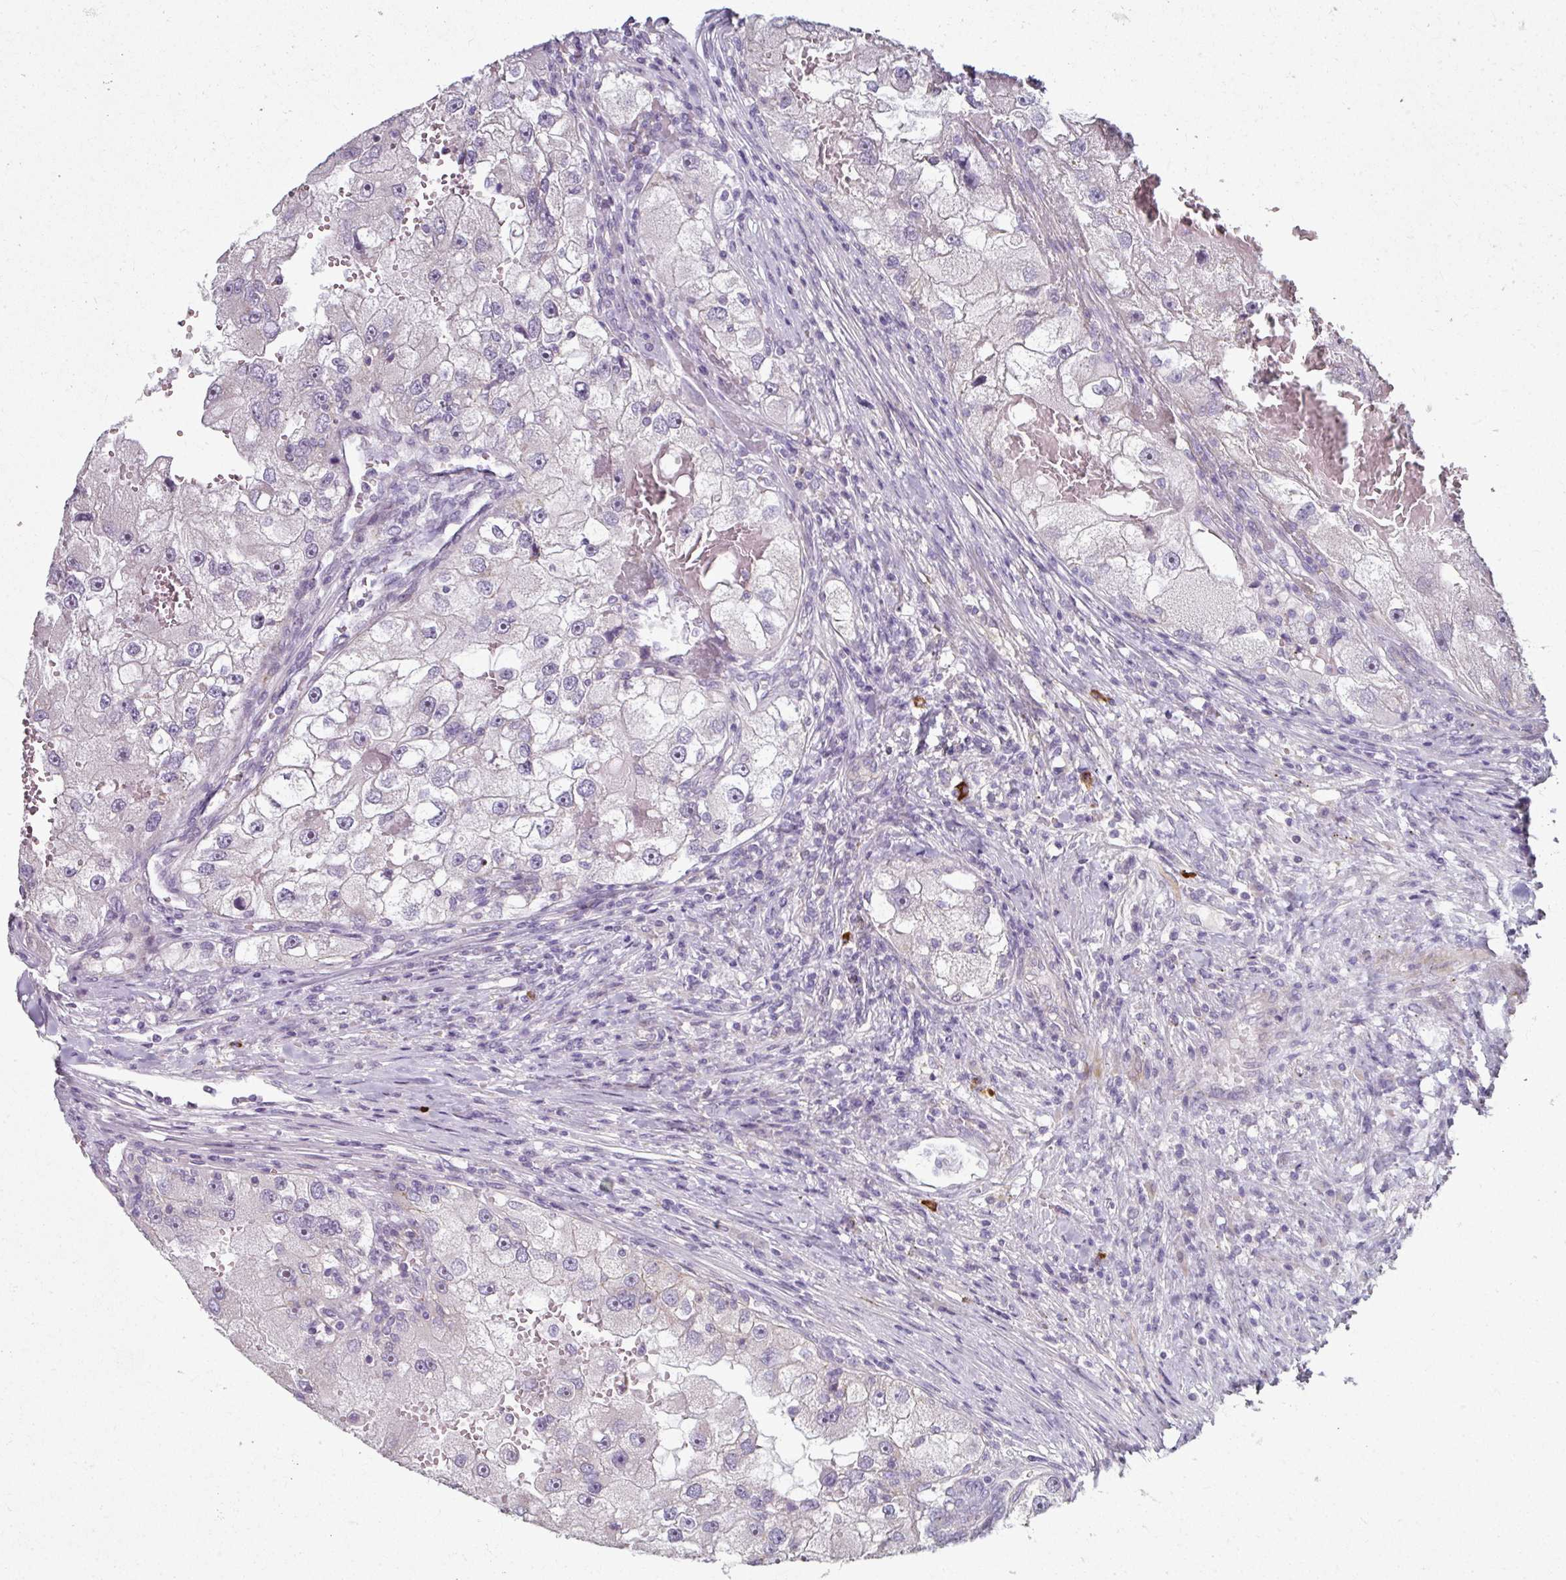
{"staining": {"intensity": "negative", "quantity": "none", "location": "none"}, "tissue": "renal cancer", "cell_type": "Tumor cells", "image_type": "cancer", "snomed": [{"axis": "morphology", "description": "Adenocarcinoma, NOS"}, {"axis": "topography", "description": "Kidney"}], "caption": "The immunohistochemistry micrograph has no significant positivity in tumor cells of renal cancer (adenocarcinoma) tissue. (DAB IHC with hematoxylin counter stain).", "gene": "FHAD1", "patient": {"sex": "male", "age": 63}}